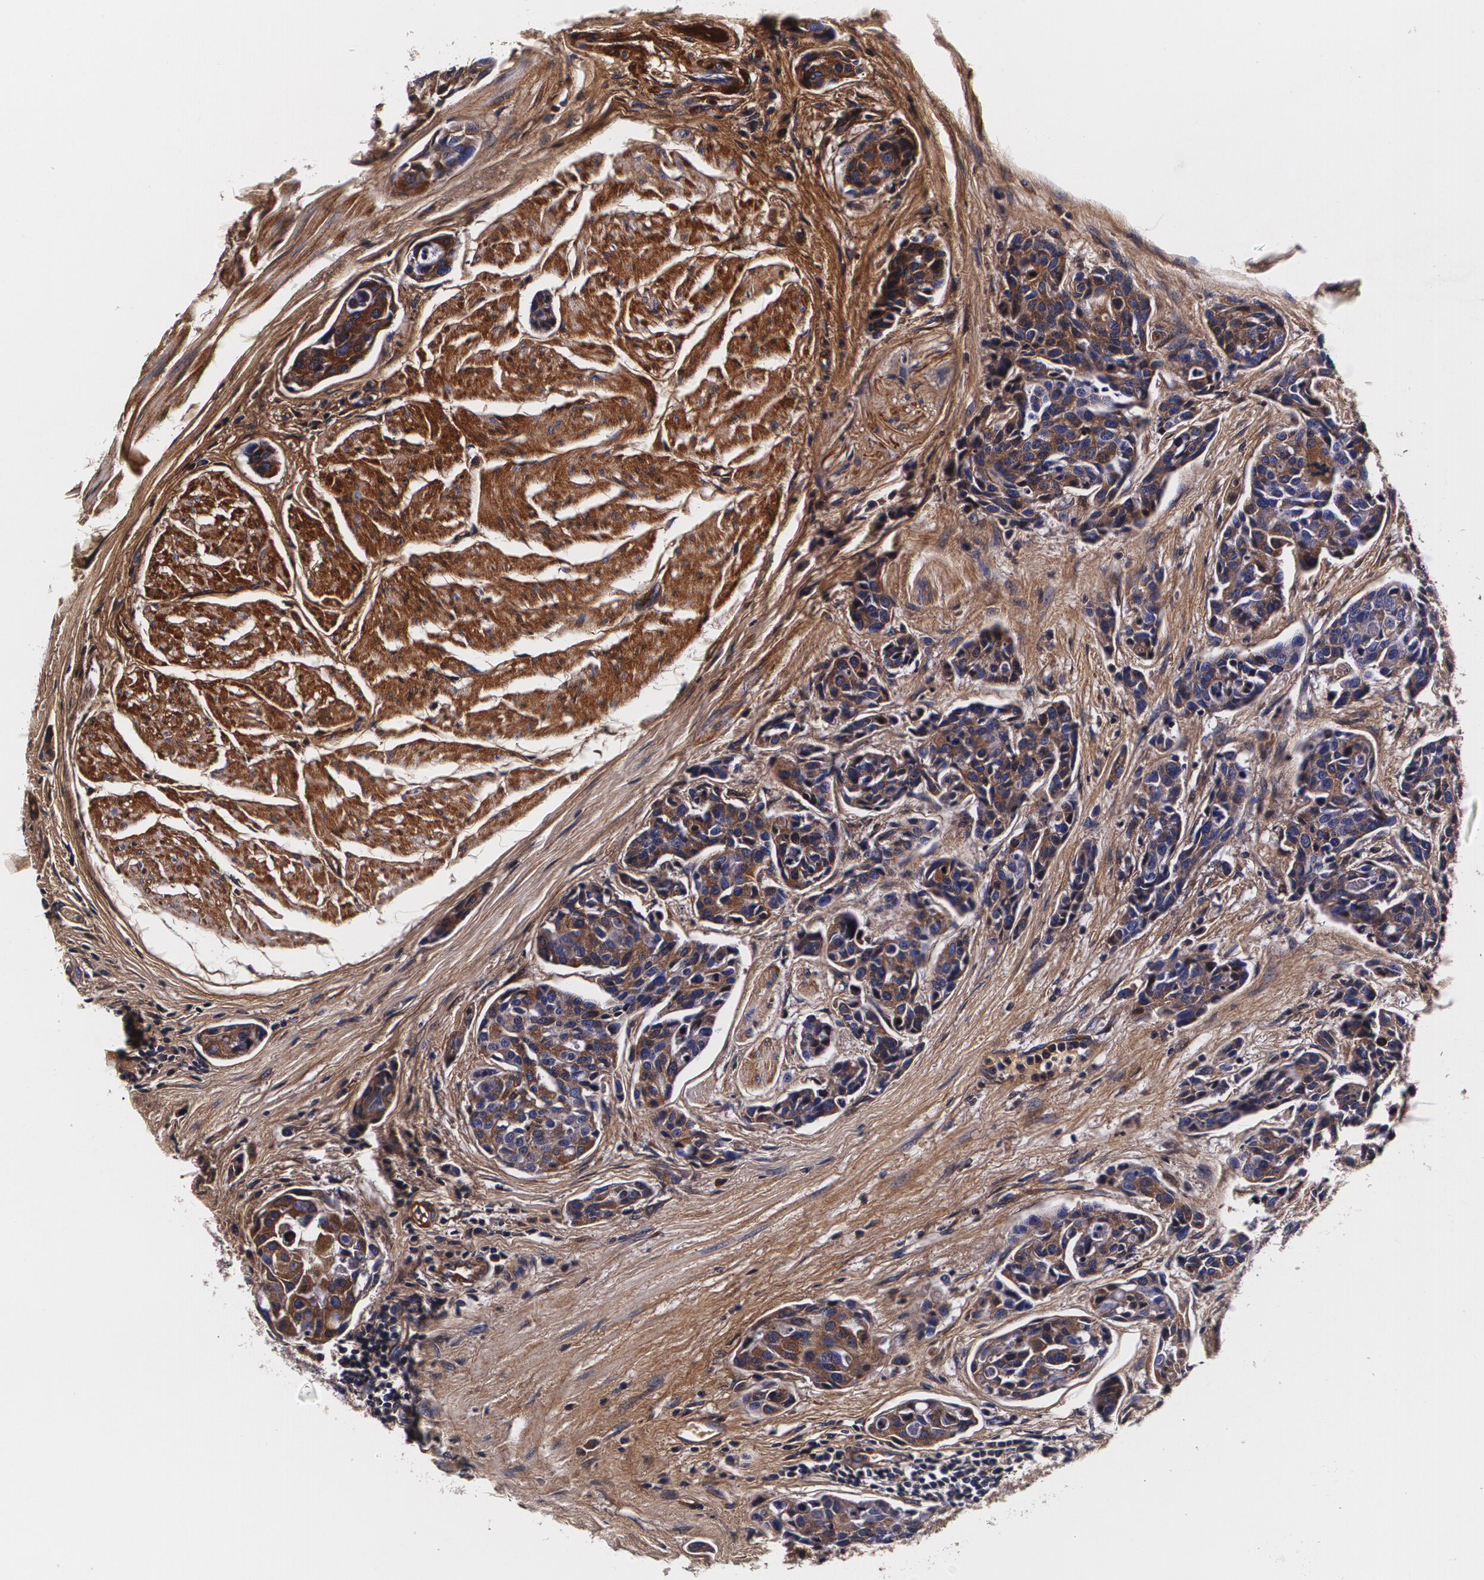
{"staining": {"intensity": "moderate", "quantity": ">75%", "location": "cytoplasmic/membranous"}, "tissue": "urothelial cancer", "cell_type": "Tumor cells", "image_type": "cancer", "snomed": [{"axis": "morphology", "description": "Urothelial carcinoma, High grade"}, {"axis": "topography", "description": "Urinary bladder"}], "caption": "A brown stain labels moderate cytoplasmic/membranous staining of a protein in human urothelial cancer tumor cells. Using DAB (3,3'-diaminobenzidine) (brown) and hematoxylin (blue) stains, captured at high magnification using brightfield microscopy.", "gene": "TTR", "patient": {"sex": "male", "age": 78}}